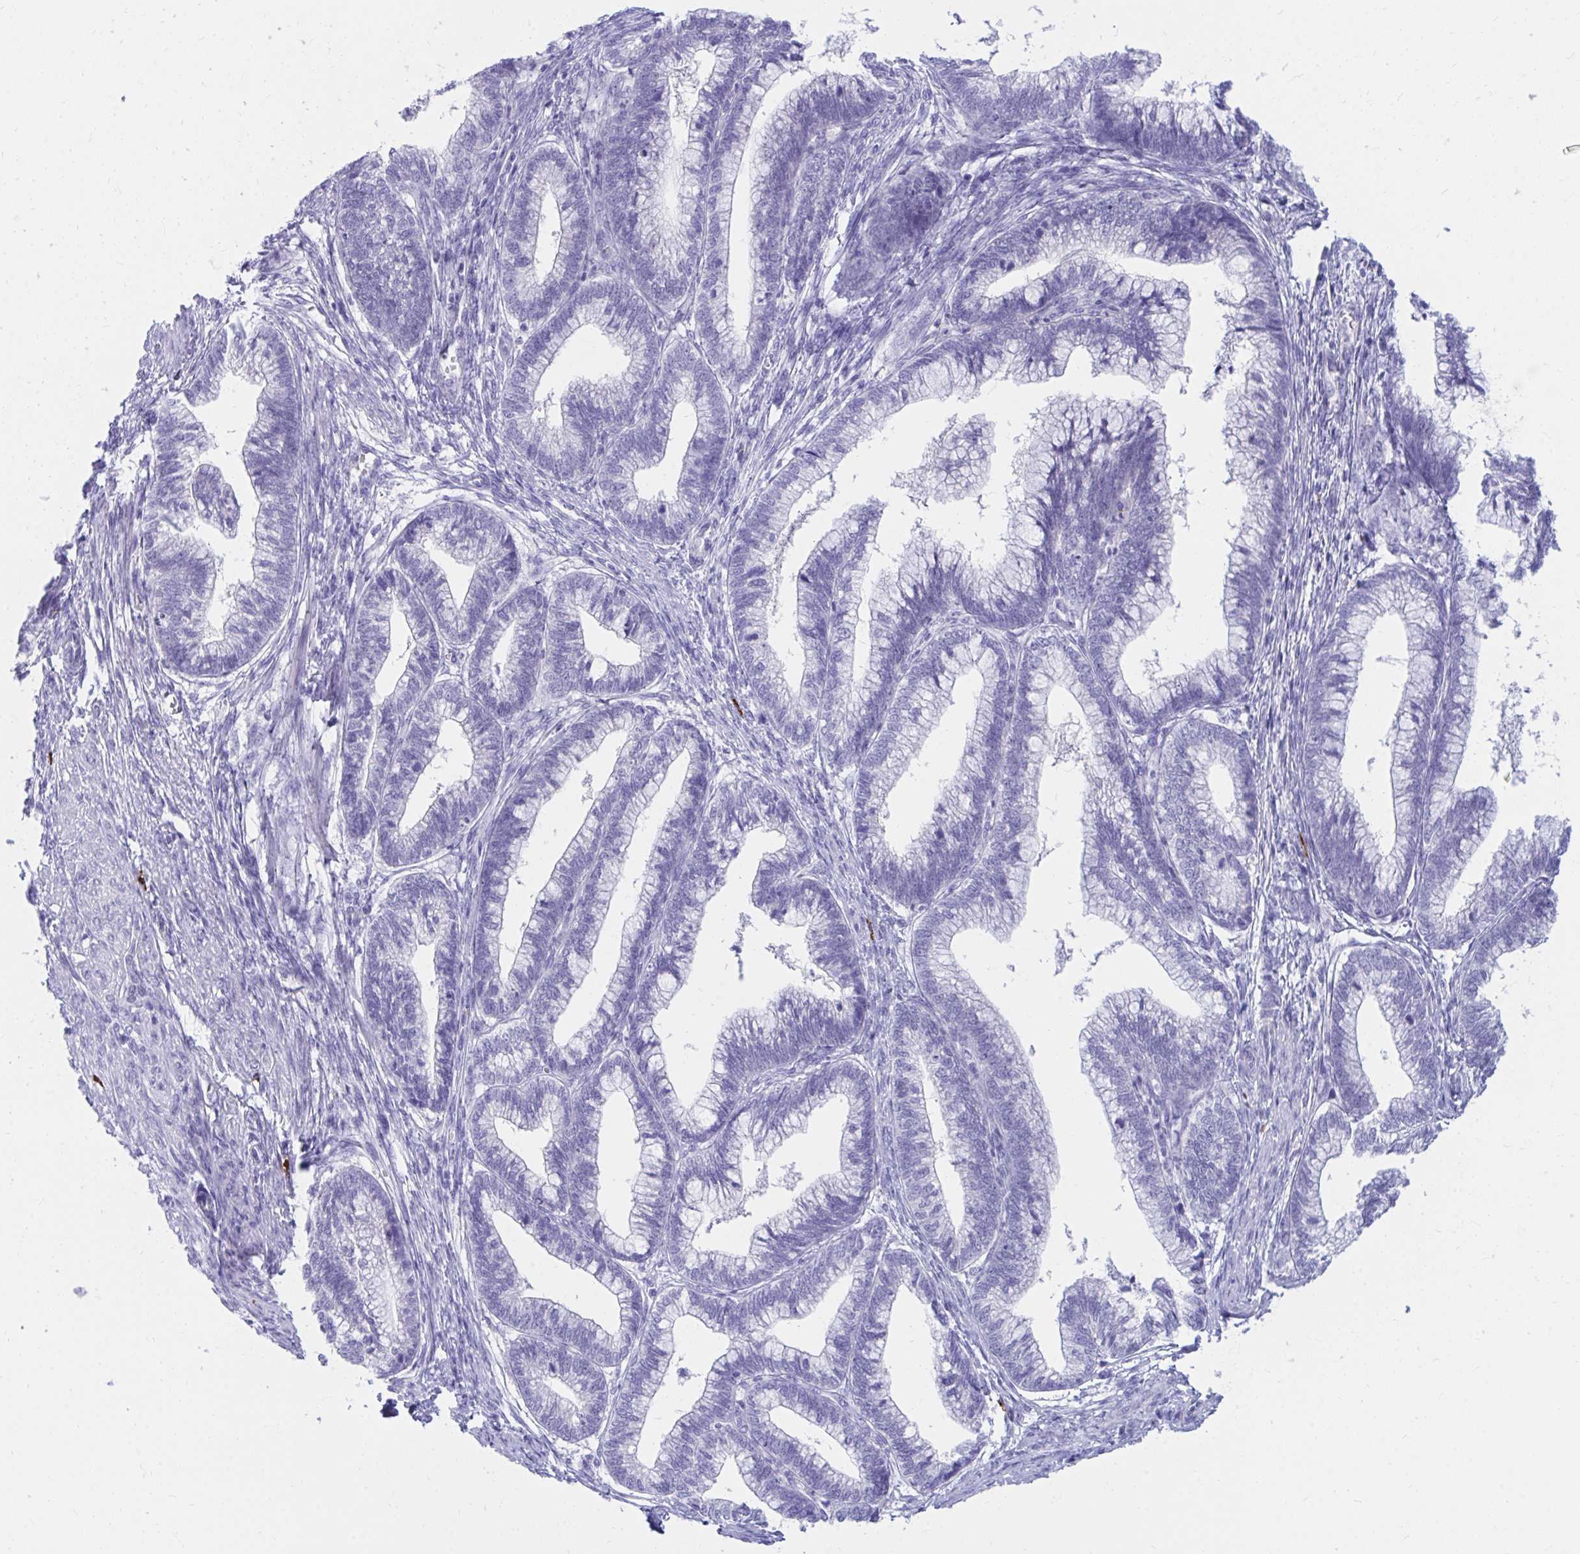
{"staining": {"intensity": "negative", "quantity": "none", "location": "none"}, "tissue": "cervical cancer", "cell_type": "Tumor cells", "image_type": "cancer", "snomed": [{"axis": "morphology", "description": "Adenocarcinoma, NOS"}, {"axis": "topography", "description": "Cervix"}], "caption": "Tumor cells are negative for brown protein staining in cervical cancer.", "gene": "SHISA8", "patient": {"sex": "female", "age": 44}}